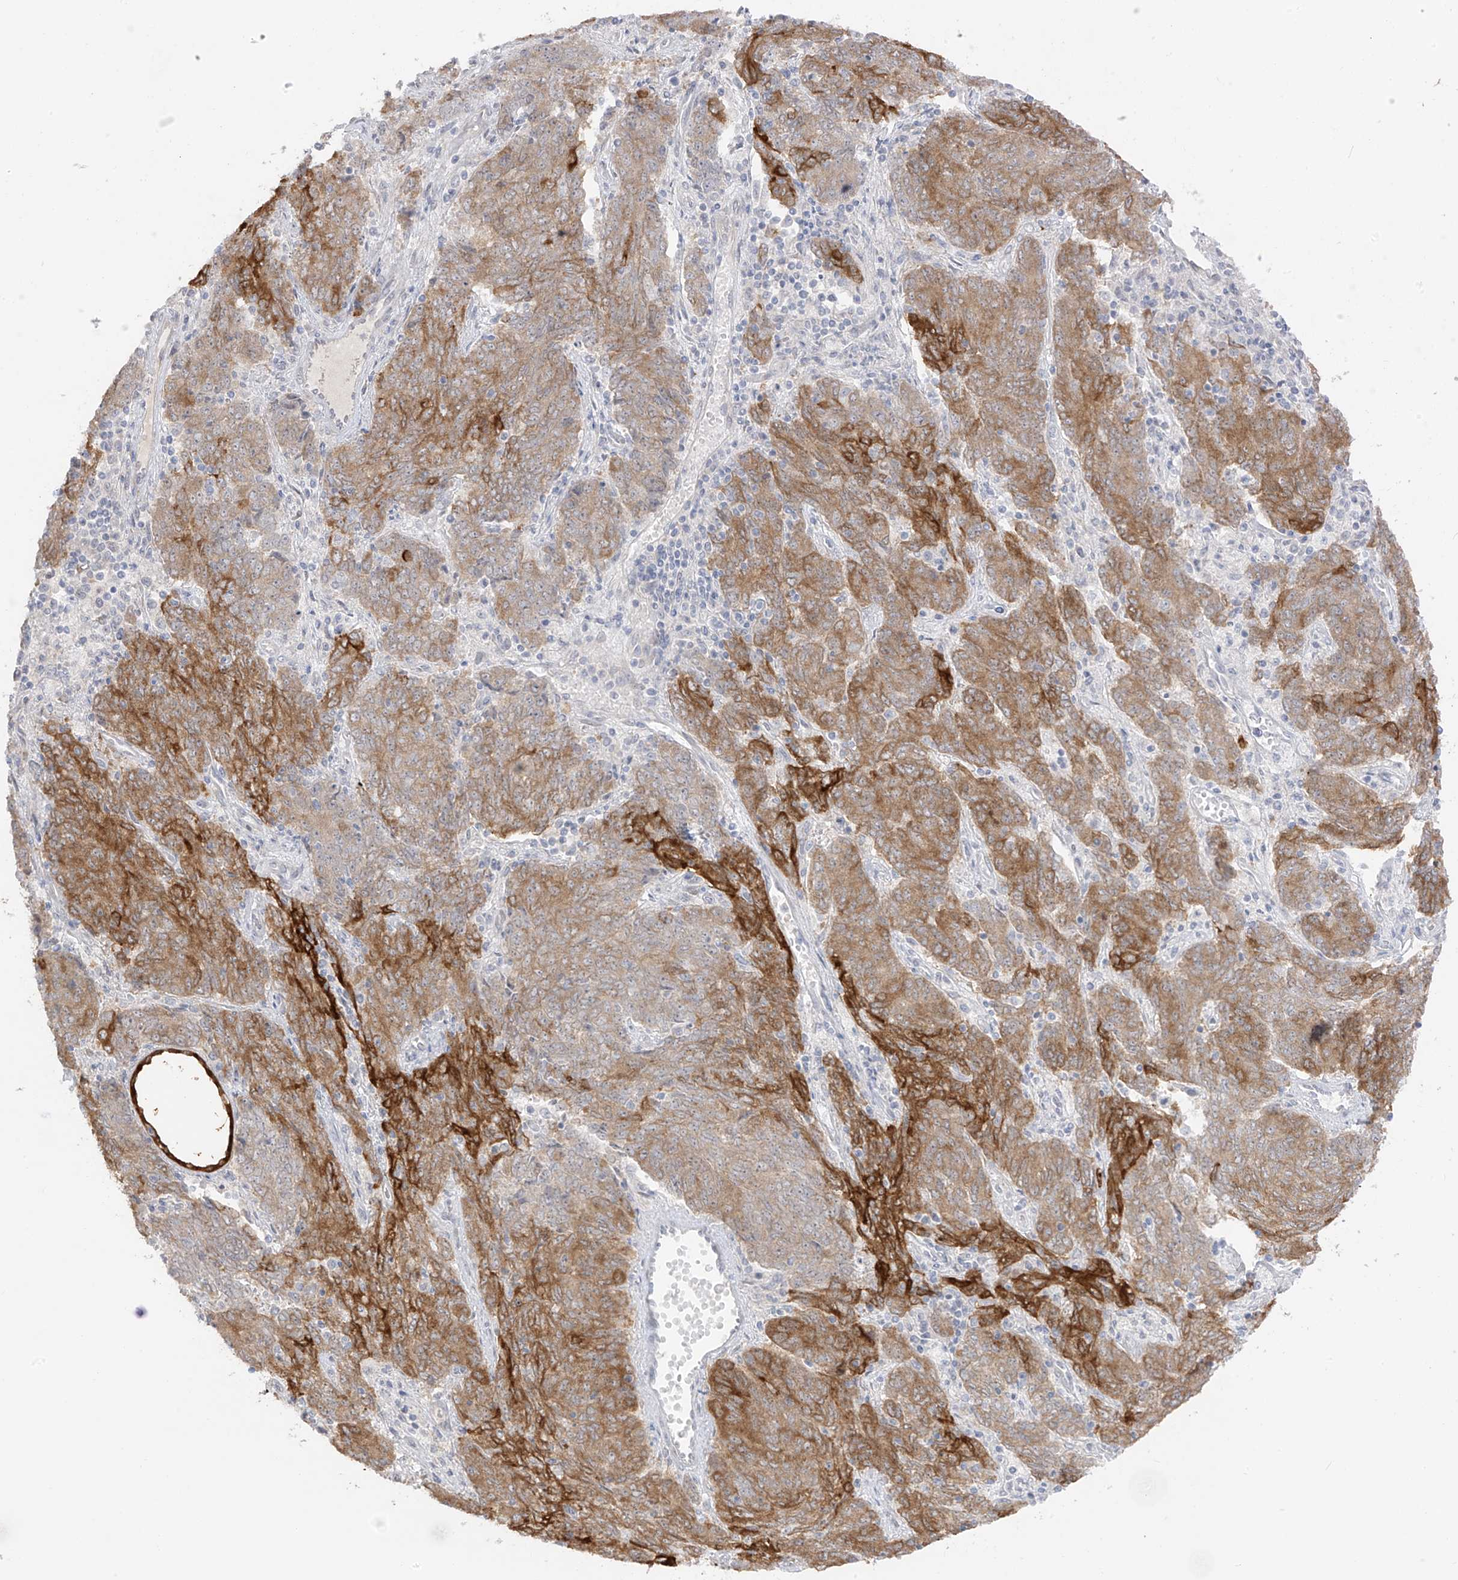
{"staining": {"intensity": "strong", "quantity": "25%-75%", "location": "cytoplasmic/membranous"}, "tissue": "endometrial cancer", "cell_type": "Tumor cells", "image_type": "cancer", "snomed": [{"axis": "morphology", "description": "Adenocarcinoma, NOS"}, {"axis": "topography", "description": "Endometrium"}], "caption": "Endometrial cancer stained for a protein displays strong cytoplasmic/membranous positivity in tumor cells.", "gene": "DCDC2", "patient": {"sex": "female", "age": 80}}